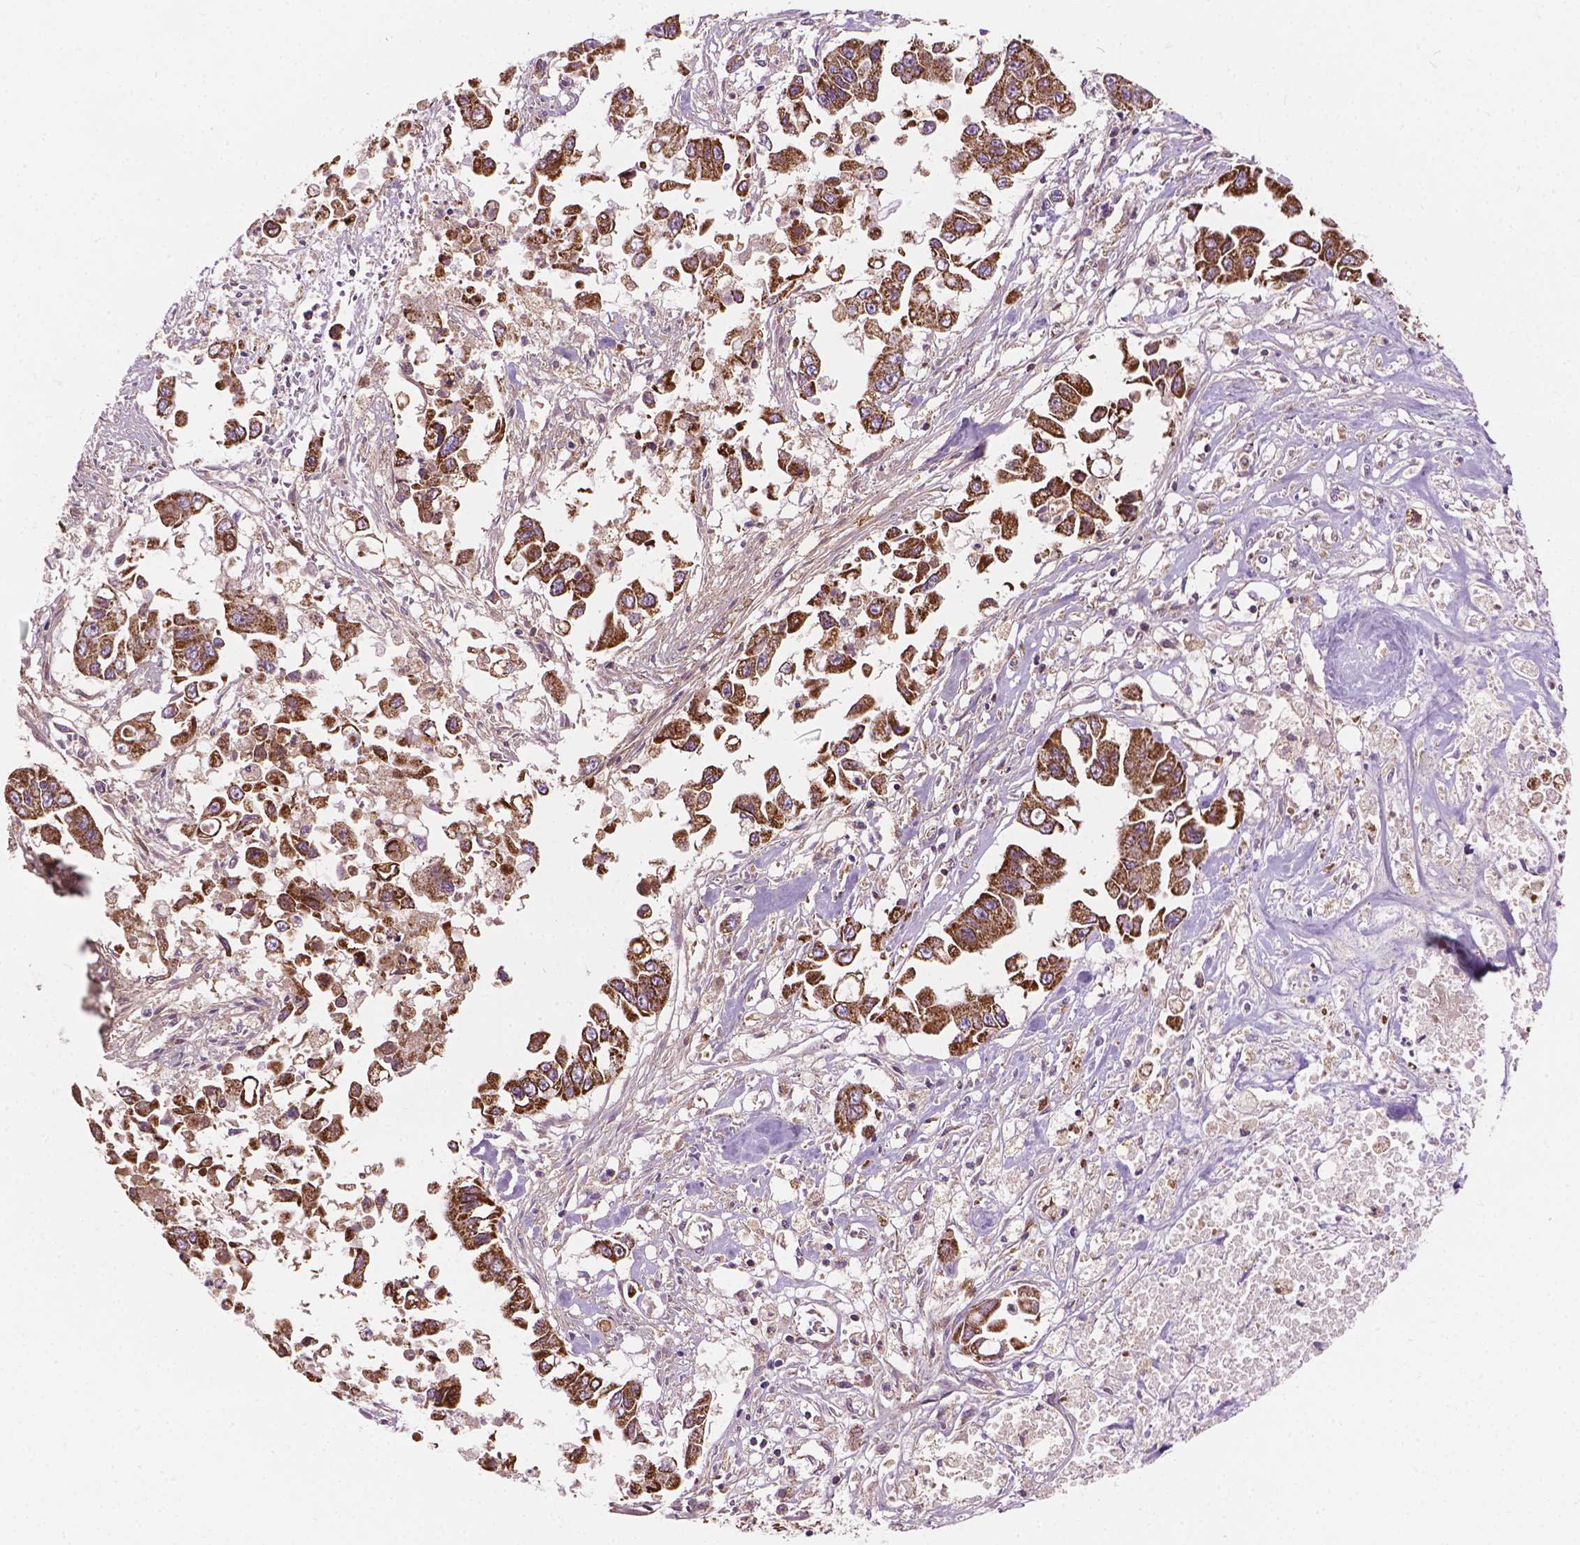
{"staining": {"intensity": "strong", "quantity": ">75%", "location": "cytoplasmic/membranous"}, "tissue": "pancreatic cancer", "cell_type": "Tumor cells", "image_type": "cancer", "snomed": [{"axis": "morphology", "description": "Adenocarcinoma, NOS"}, {"axis": "topography", "description": "Pancreas"}], "caption": "Strong cytoplasmic/membranous protein positivity is seen in approximately >75% of tumor cells in pancreatic cancer (adenocarcinoma). The staining was performed using DAB, with brown indicating positive protein expression. Nuclei are stained blue with hematoxylin.", "gene": "PIBF1", "patient": {"sex": "female", "age": 83}}